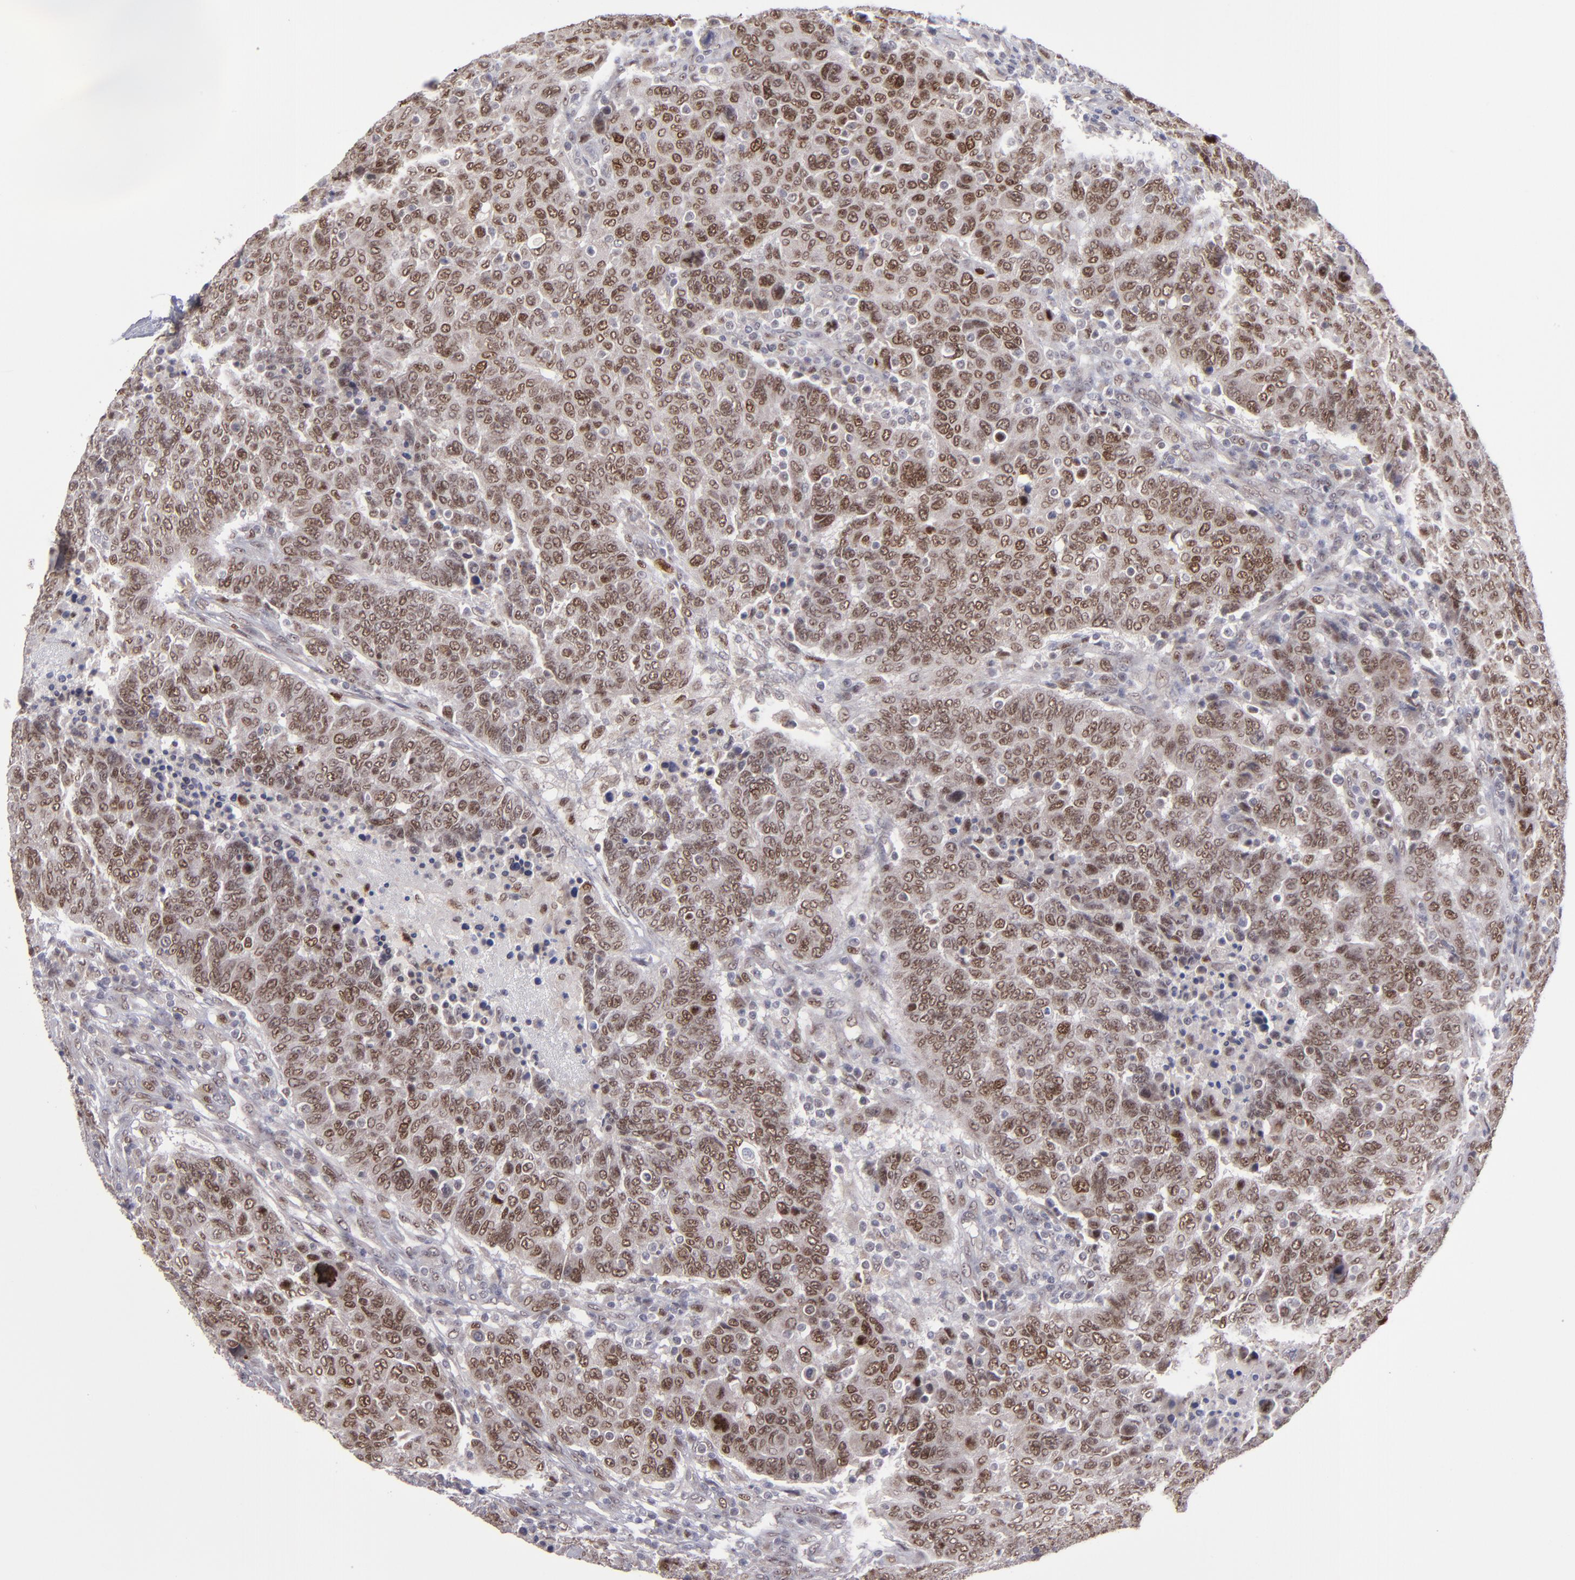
{"staining": {"intensity": "moderate", "quantity": ">75%", "location": "nuclear"}, "tissue": "breast cancer", "cell_type": "Tumor cells", "image_type": "cancer", "snomed": [{"axis": "morphology", "description": "Duct carcinoma"}, {"axis": "topography", "description": "Breast"}], "caption": "Infiltrating ductal carcinoma (breast) tissue reveals moderate nuclear staining in approximately >75% of tumor cells", "gene": "RREB1", "patient": {"sex": "female", "age": 37}}